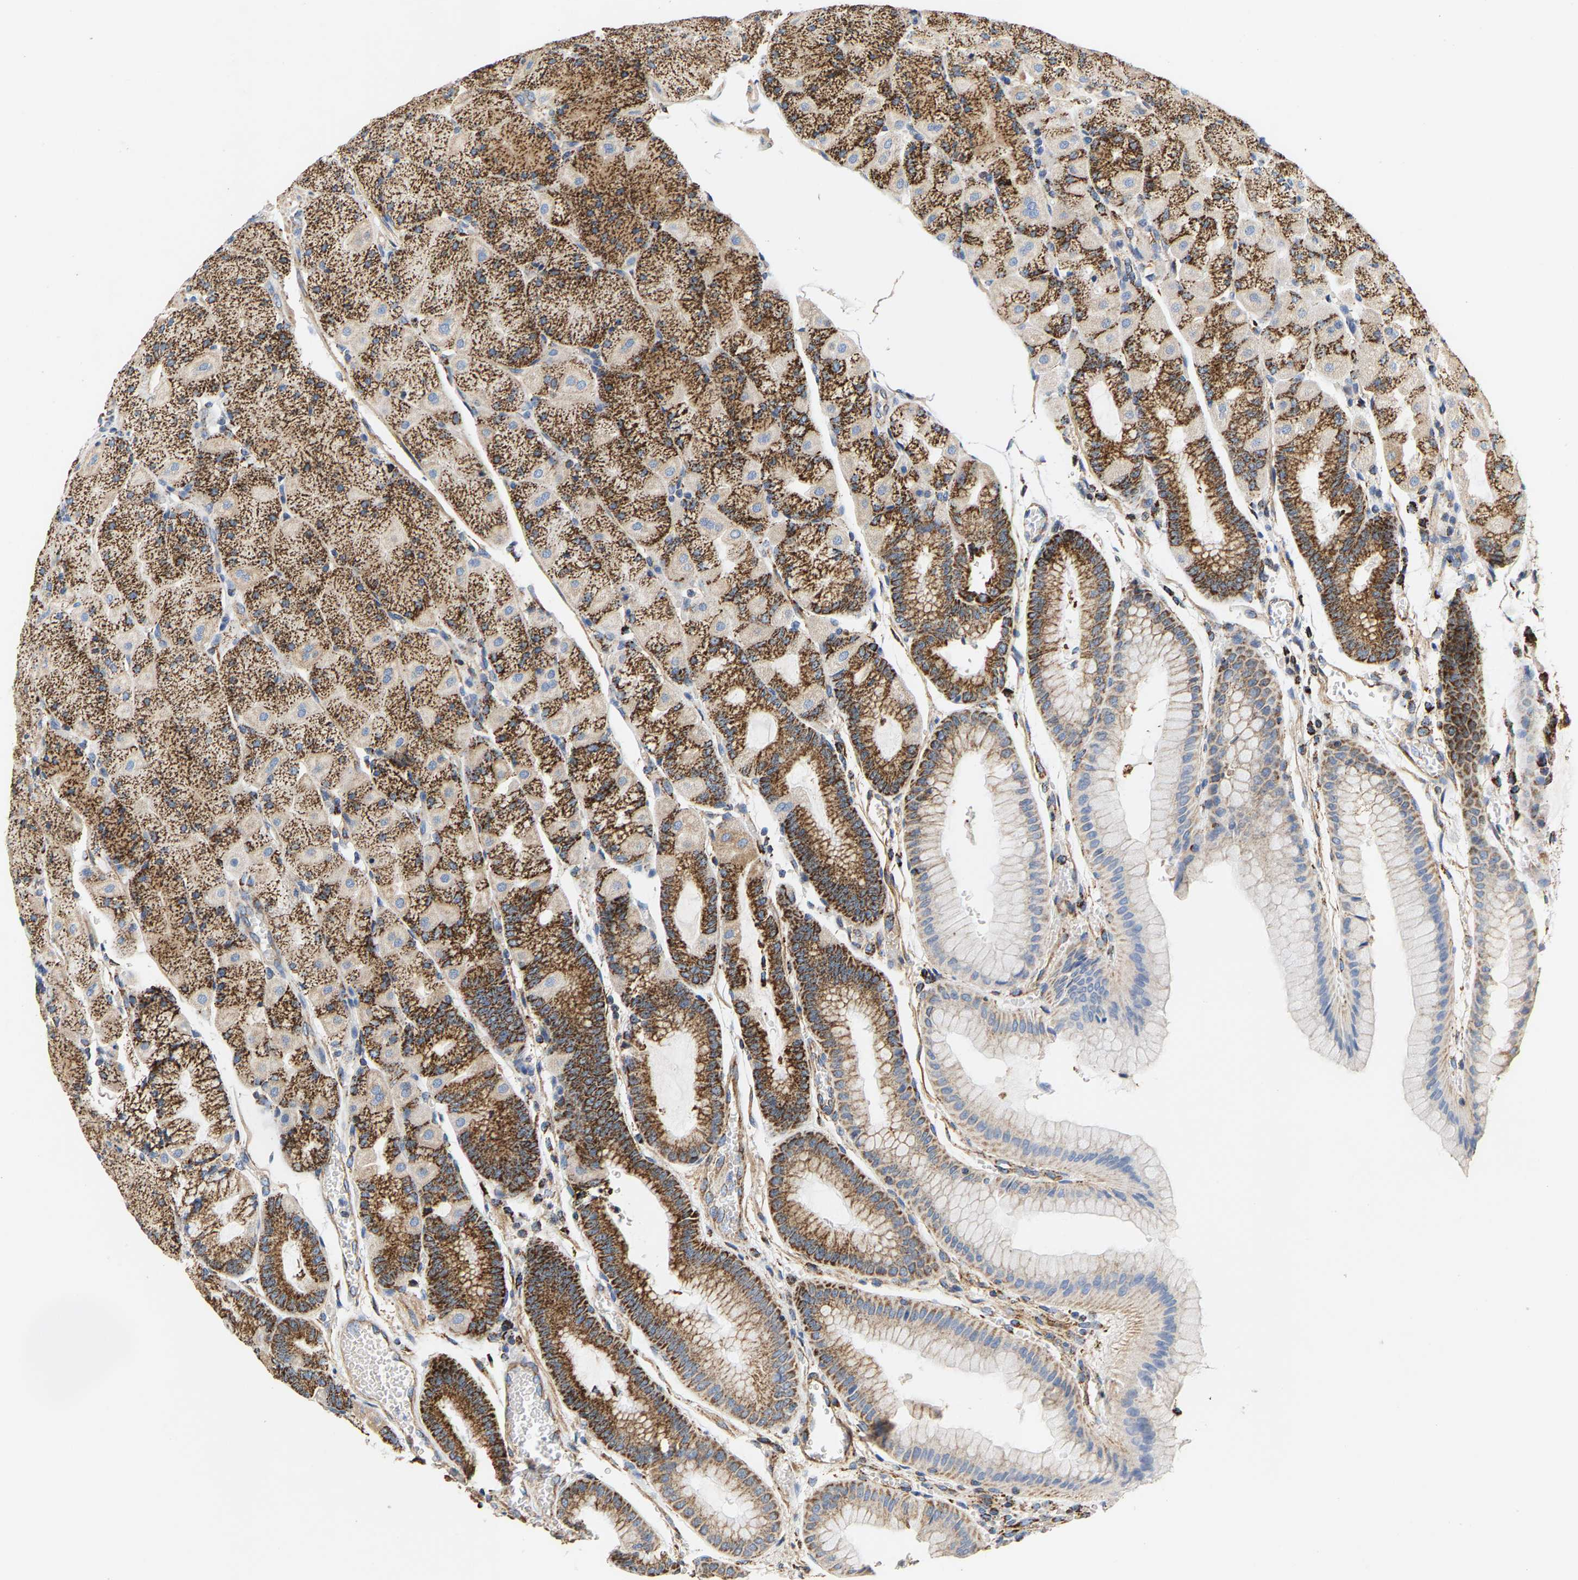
{"staining": {"intensity": "moderate", "quantity": ">75%", "location": "cytoplasmic/membranous"}, "tissue": "stomach", "cell_type": "Glandular cells", "image_type": "normal", "snomed": [{"axis": "morphology", "description": "Normal tissue, NOS"}, {"axis": "morphology", "description": "Carcinoid, malignant, NOS"}, {"axis": "topography", "description": "Stomach, upper"}], "caption": "Glandular cells demonstrate moderate cytoplasmic/membranous expression in about >75% of cells in benign stomach.", "gene": "SHMT2", "patient": {"sex": "male", "age": 39}}